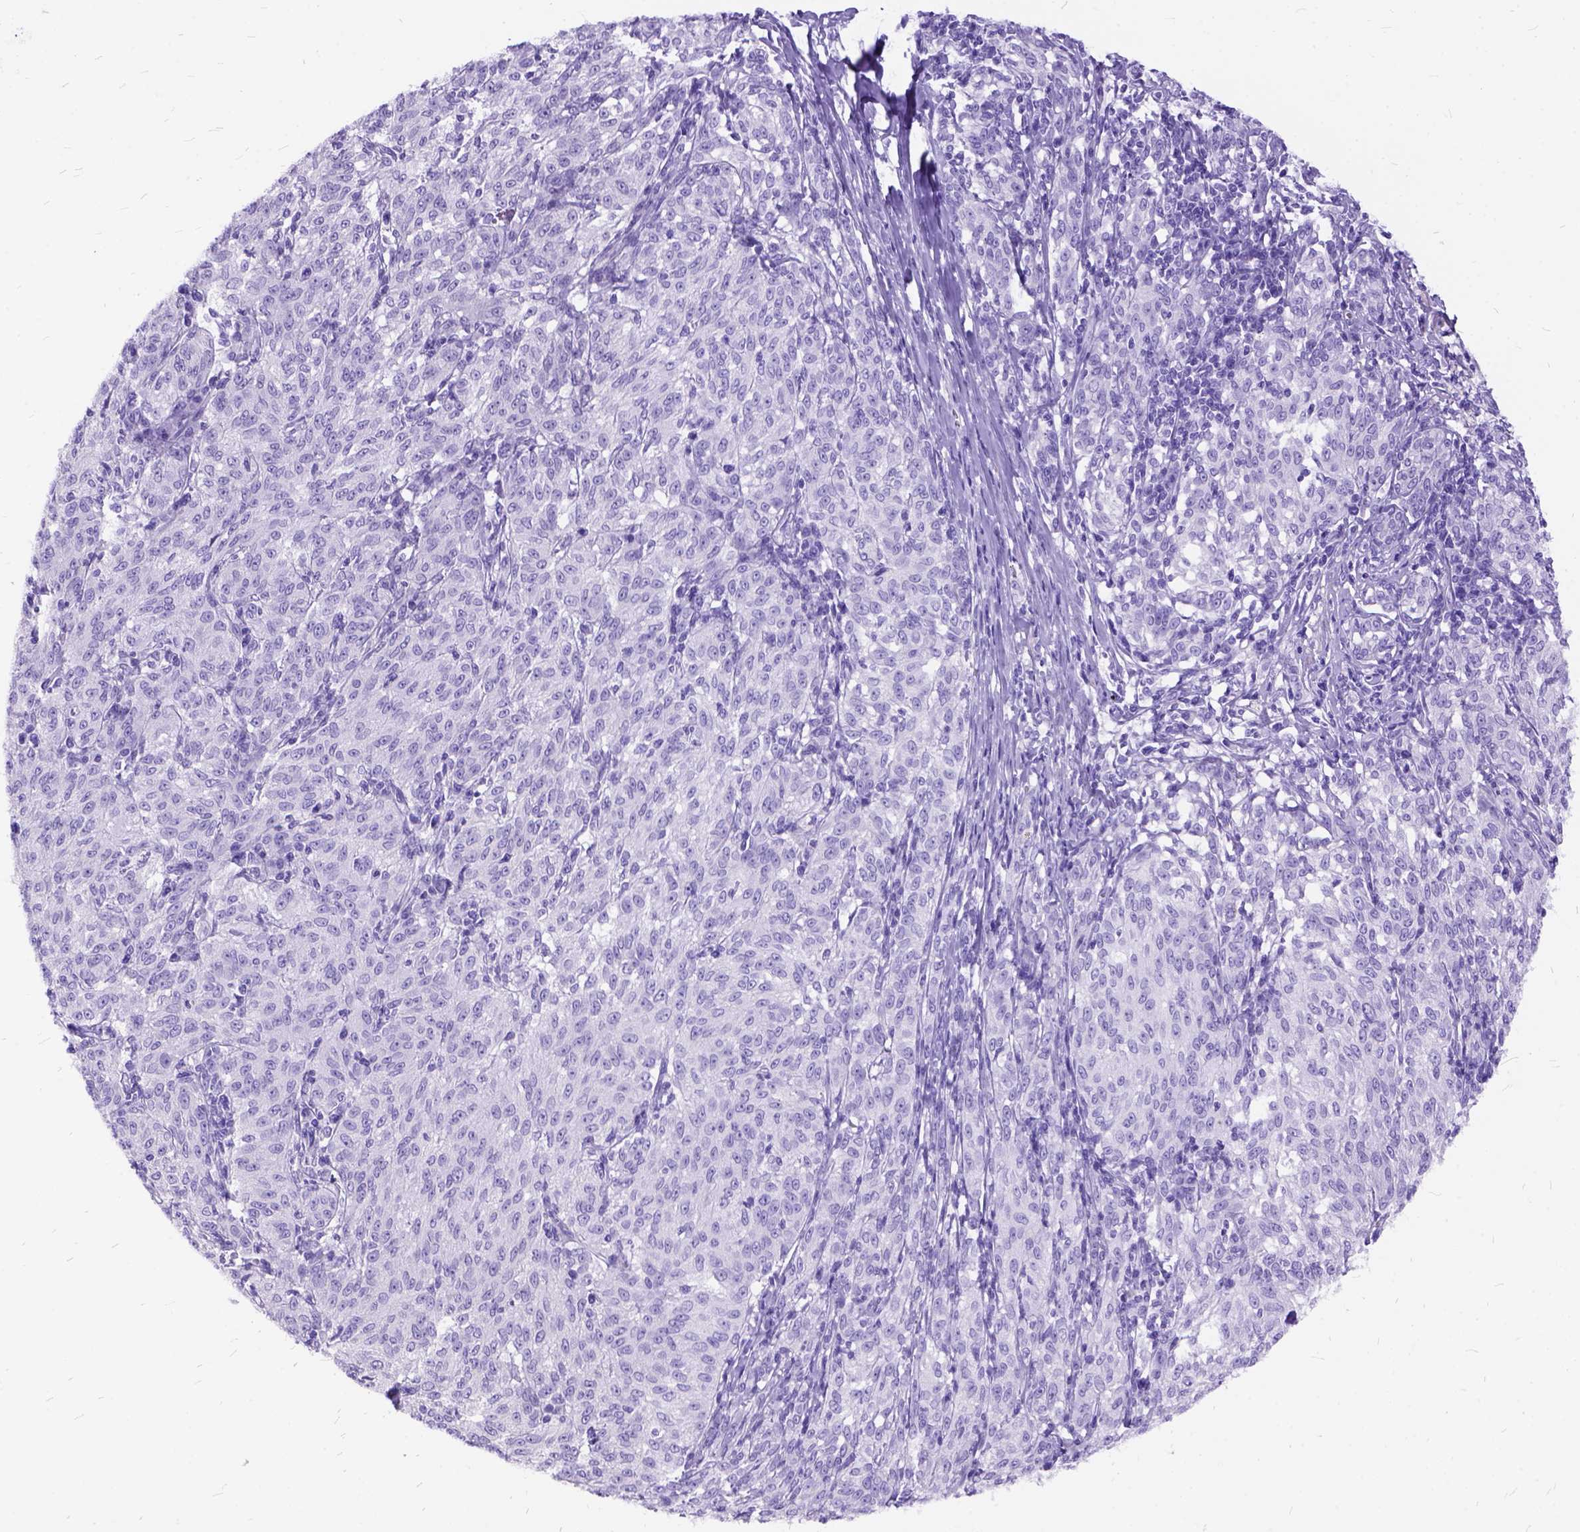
{"staining": {"intensity": "negative", "quantity": "none", "location": "none"}, "tissue": "melanoma", "cell_type": "Tumor cells", "image_type": "cancer", "snomed": [{"axis": "morphology", "description": "Malignant melanoma, NOS"}, {"axis": "topography", "description": "Skin"}], "caption": "Melanoma was stained to show a protein in brown. There is no significant positivity in tumor cells.", "gene": "C1QTNF3", "patient": {"sex": "female", "age": 72}}